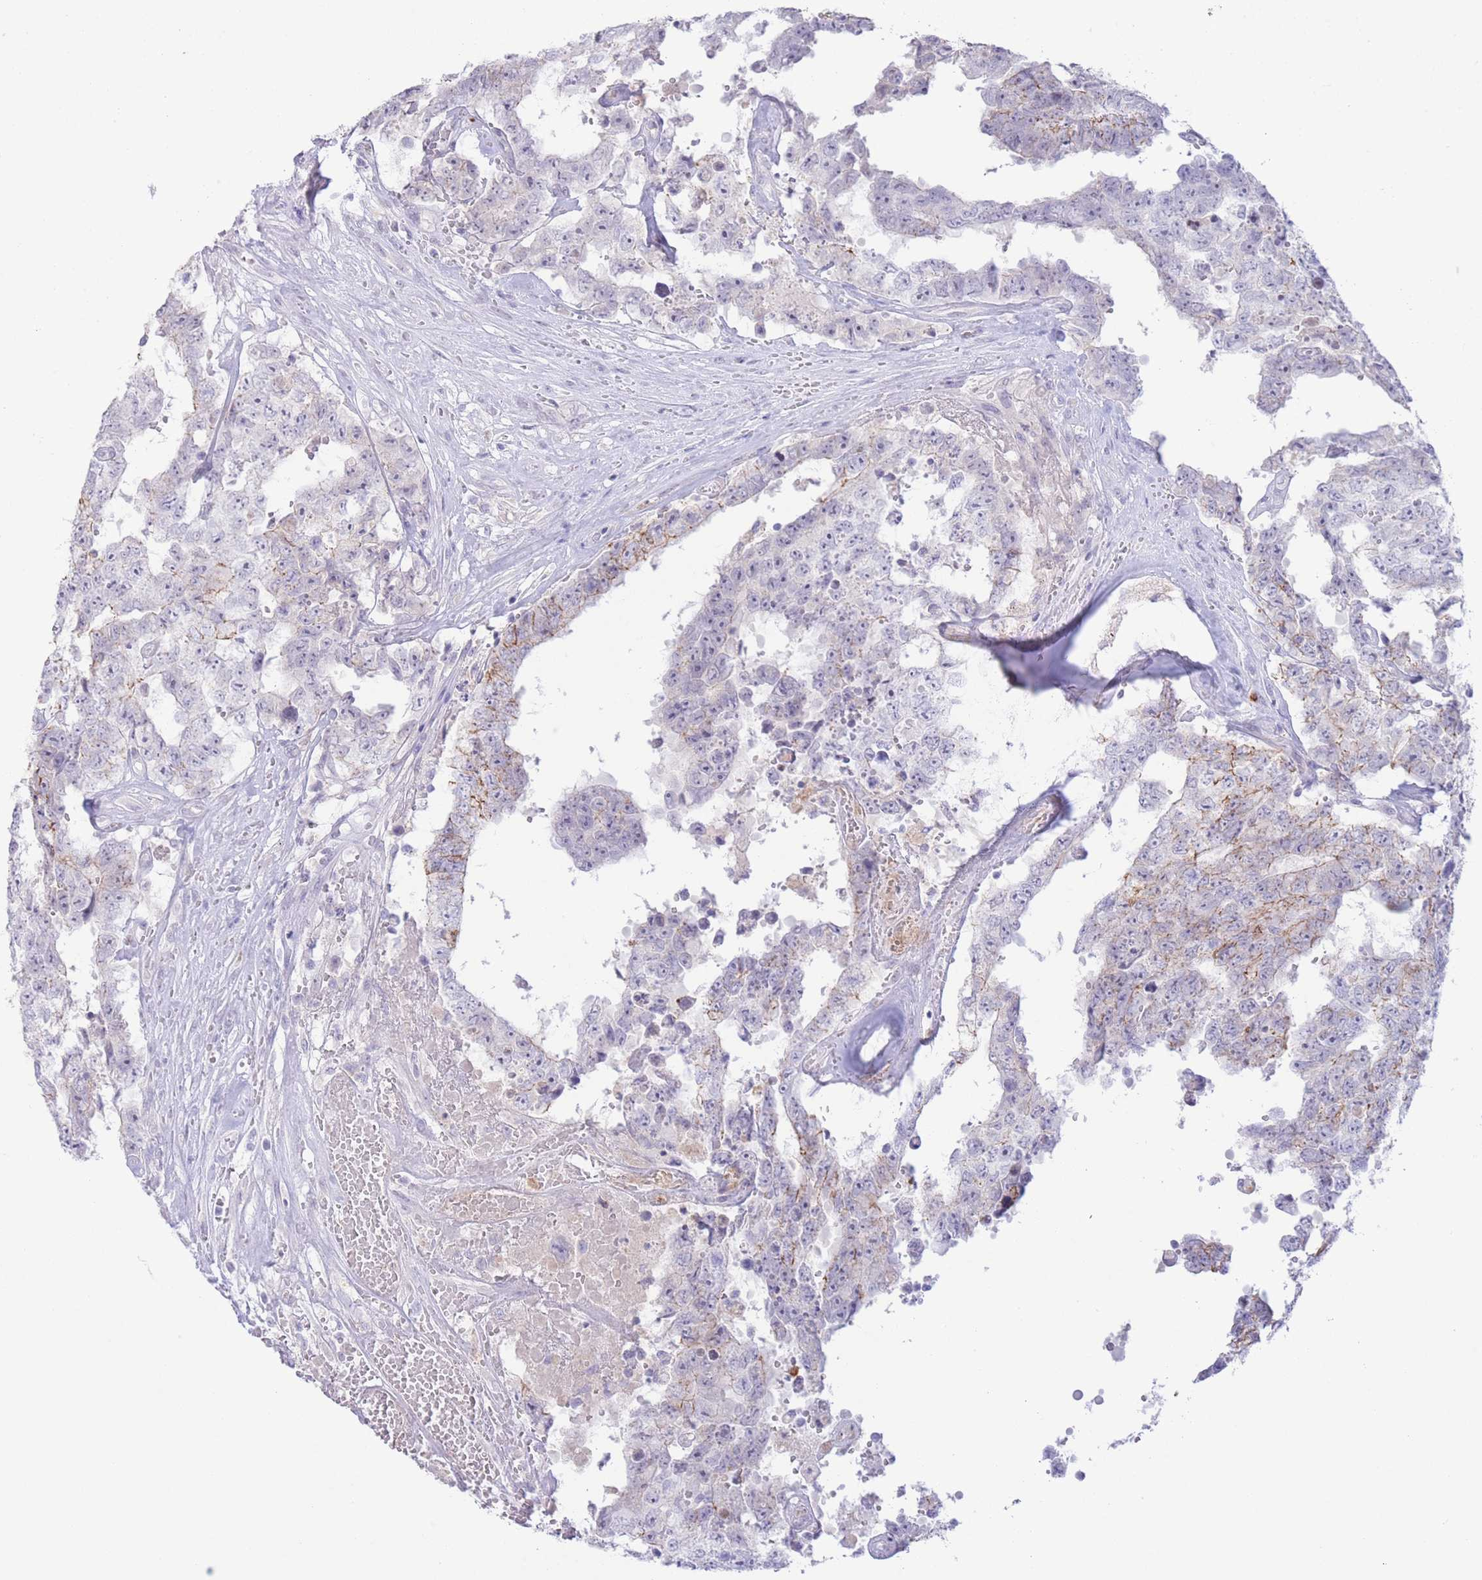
{"staining": {"intensity": "weak", "quantity": "<25%", "location": "cytoplasmic/membranous"}, "tissue": "testis cancer", "cell_type": "Tumor cells", "image_type": "cancer", "snomed": [{"axis": "morphology", "description": "Normal tissue, NOS"}, {"axis": "morphology", "description": "Carcinoma, Embryonal, NOS"}, {"axis": "topography", "description": "Testis"}, {"axis": "topography", "description": "Epididymis"}], "caption": "Tumor cells show no significant protein expression in testis cancer.", "gene": "LCLAT1", "patient": {"sex": "male", "age": 25}}